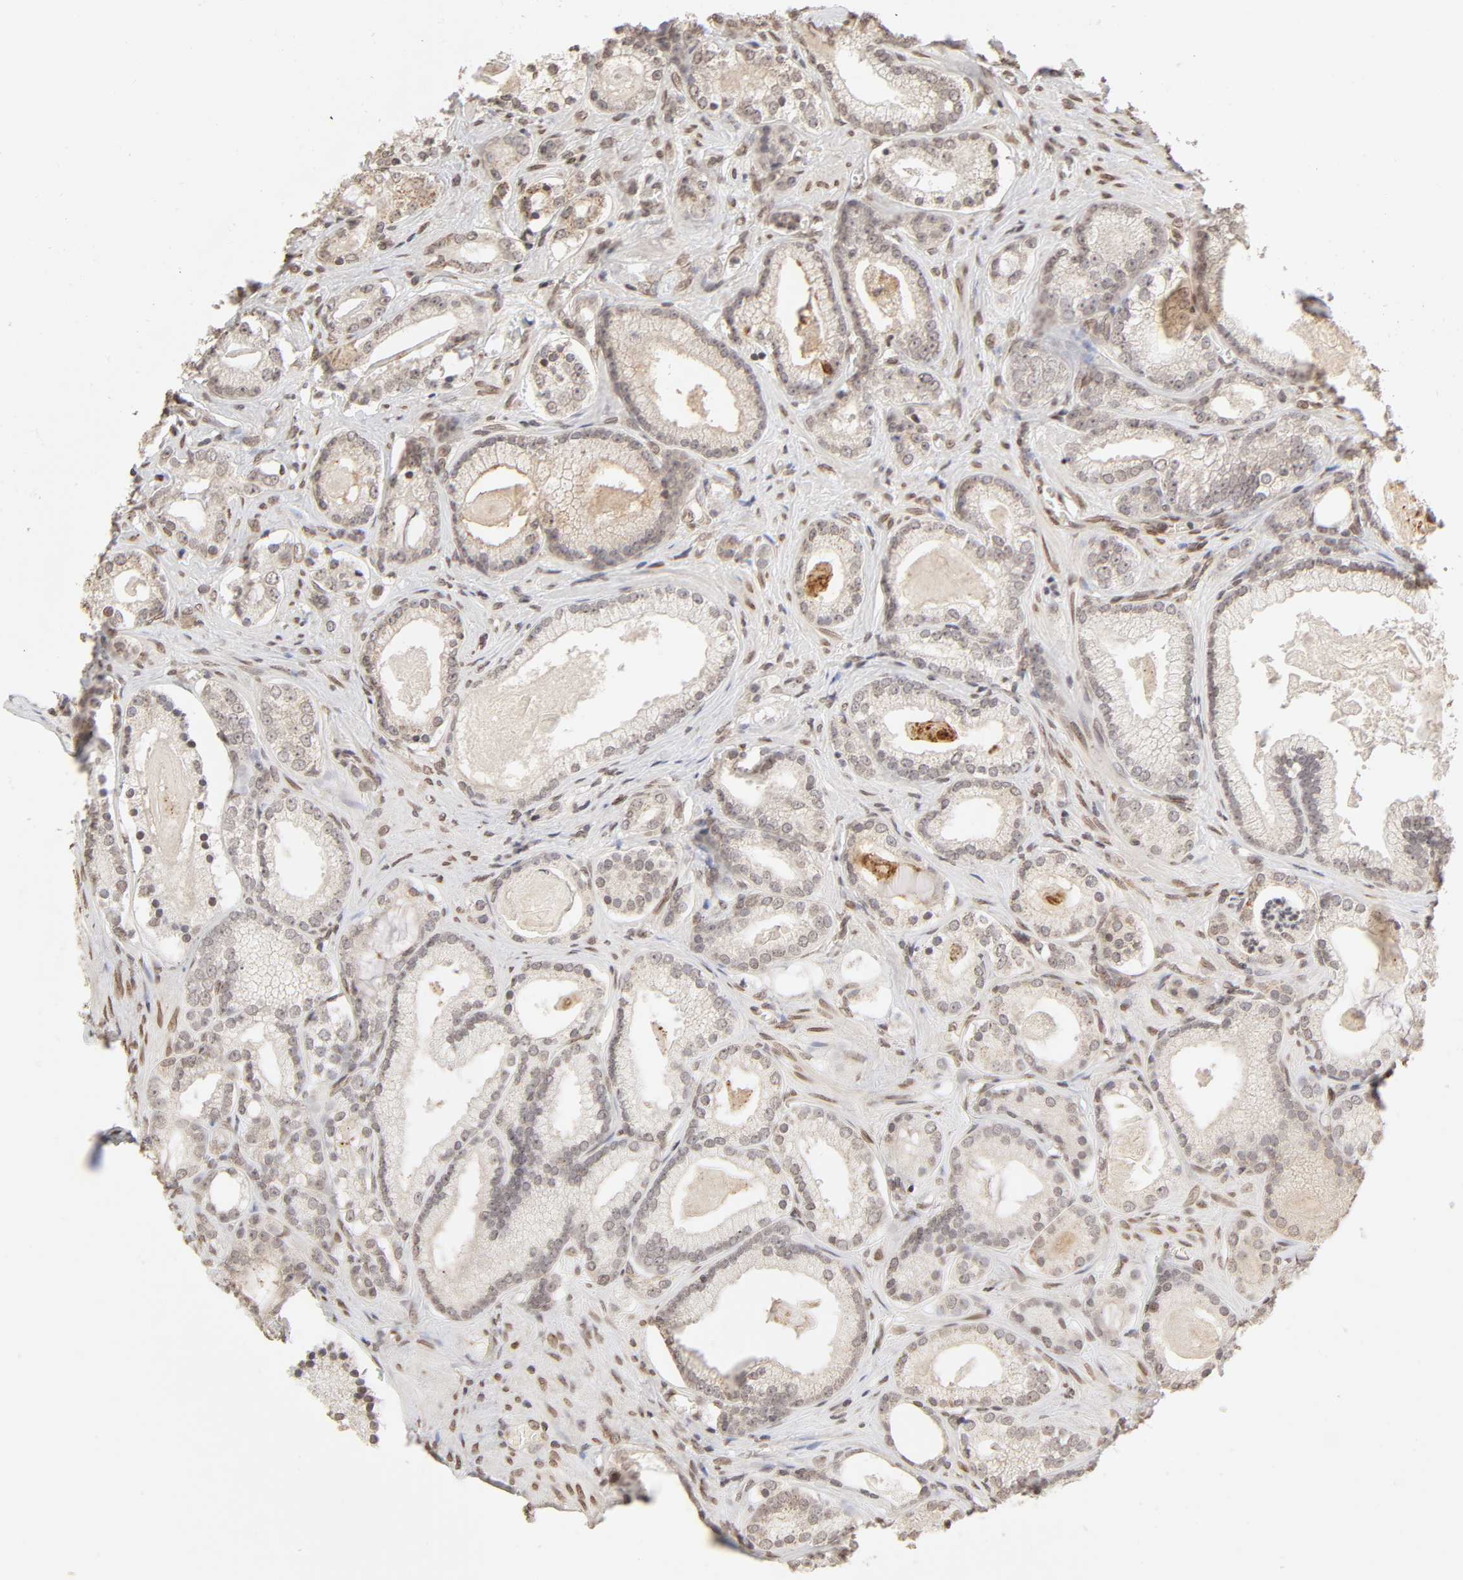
{"staining": {"intensity": "weak", "quantity": "25%-75%", "location": "cytoplasmic/membranous"}, "tissue": "prostate cancer", "cell_type": "Tumor cells", "image_type": "cancer", "snomed": [{"axis": "morphology", "description": "Adenocarcinoma, Low grade"}, {"axis": "topography", "description": "Prostate"}], "caption": "Low-grade adenocarcinoma (prostate) stained with a protein marker demonstrates weak staining in tumor cells.", "gene": "MLLT6", "patient": {"sex": "male", "age": 59}}